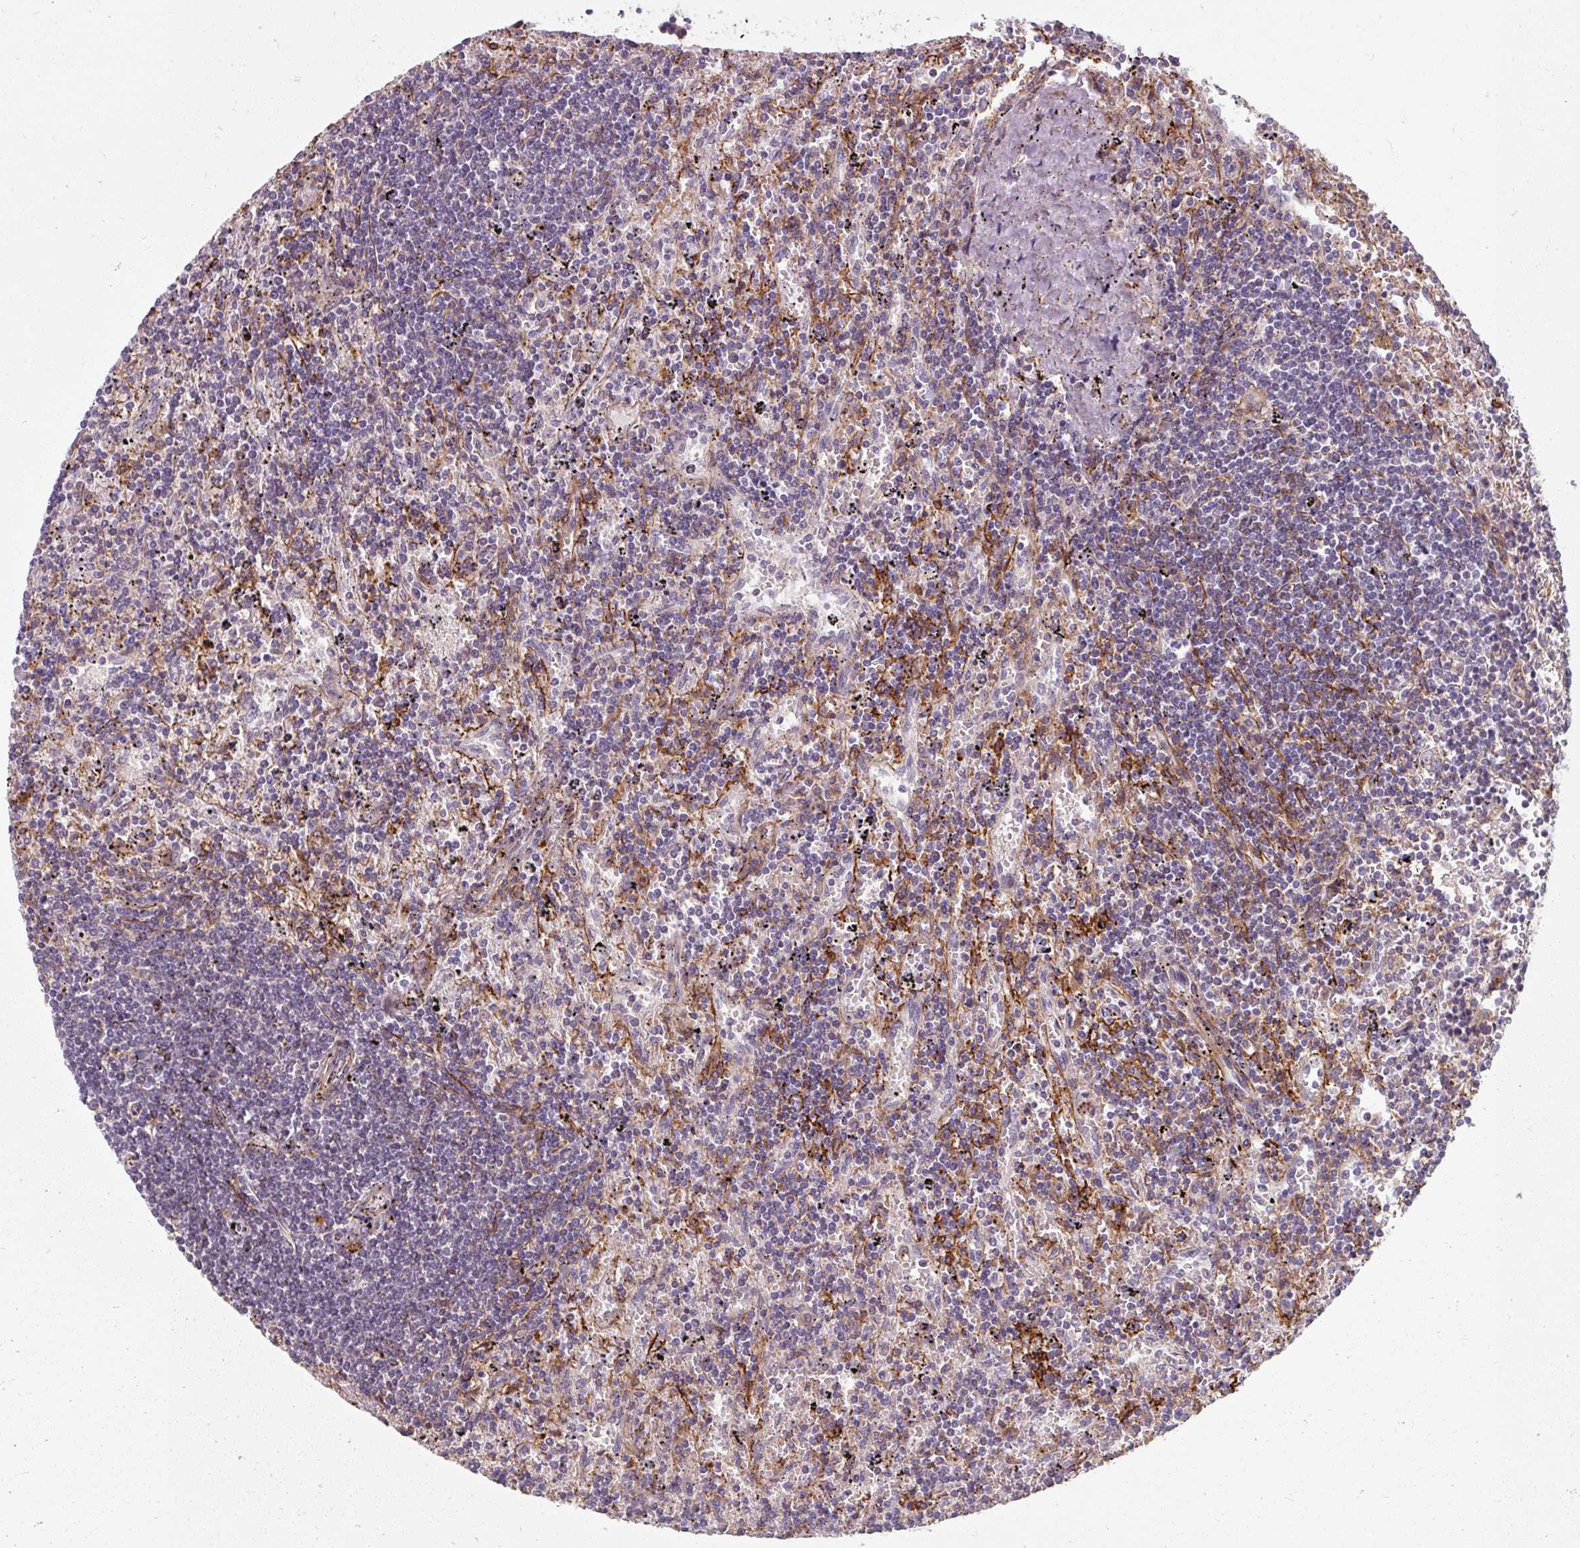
{"staining": {"intensity": "negative", "quantity": "none", "location": "none"}, "tissue": "lymphoma", "cell_type": "Tumor cells", "image_type": "cancer", "snomed": [{"axis": "morphology", "description": "Malignant lymphoma, non-Hodgkin's type, Low grade"}, {"axis": "topography", "description": "Spleen"}], "caption": "Immunohistochemistry (IHC) photomicrograph of neoplastic tissue: human lymphoma stained with DAB (3,3'-diaminobenzidine) exhibits no significant protein positivity in tumor cells.", "gene": "MRPS5", "patient": {"sex": "male", "age": 76}}